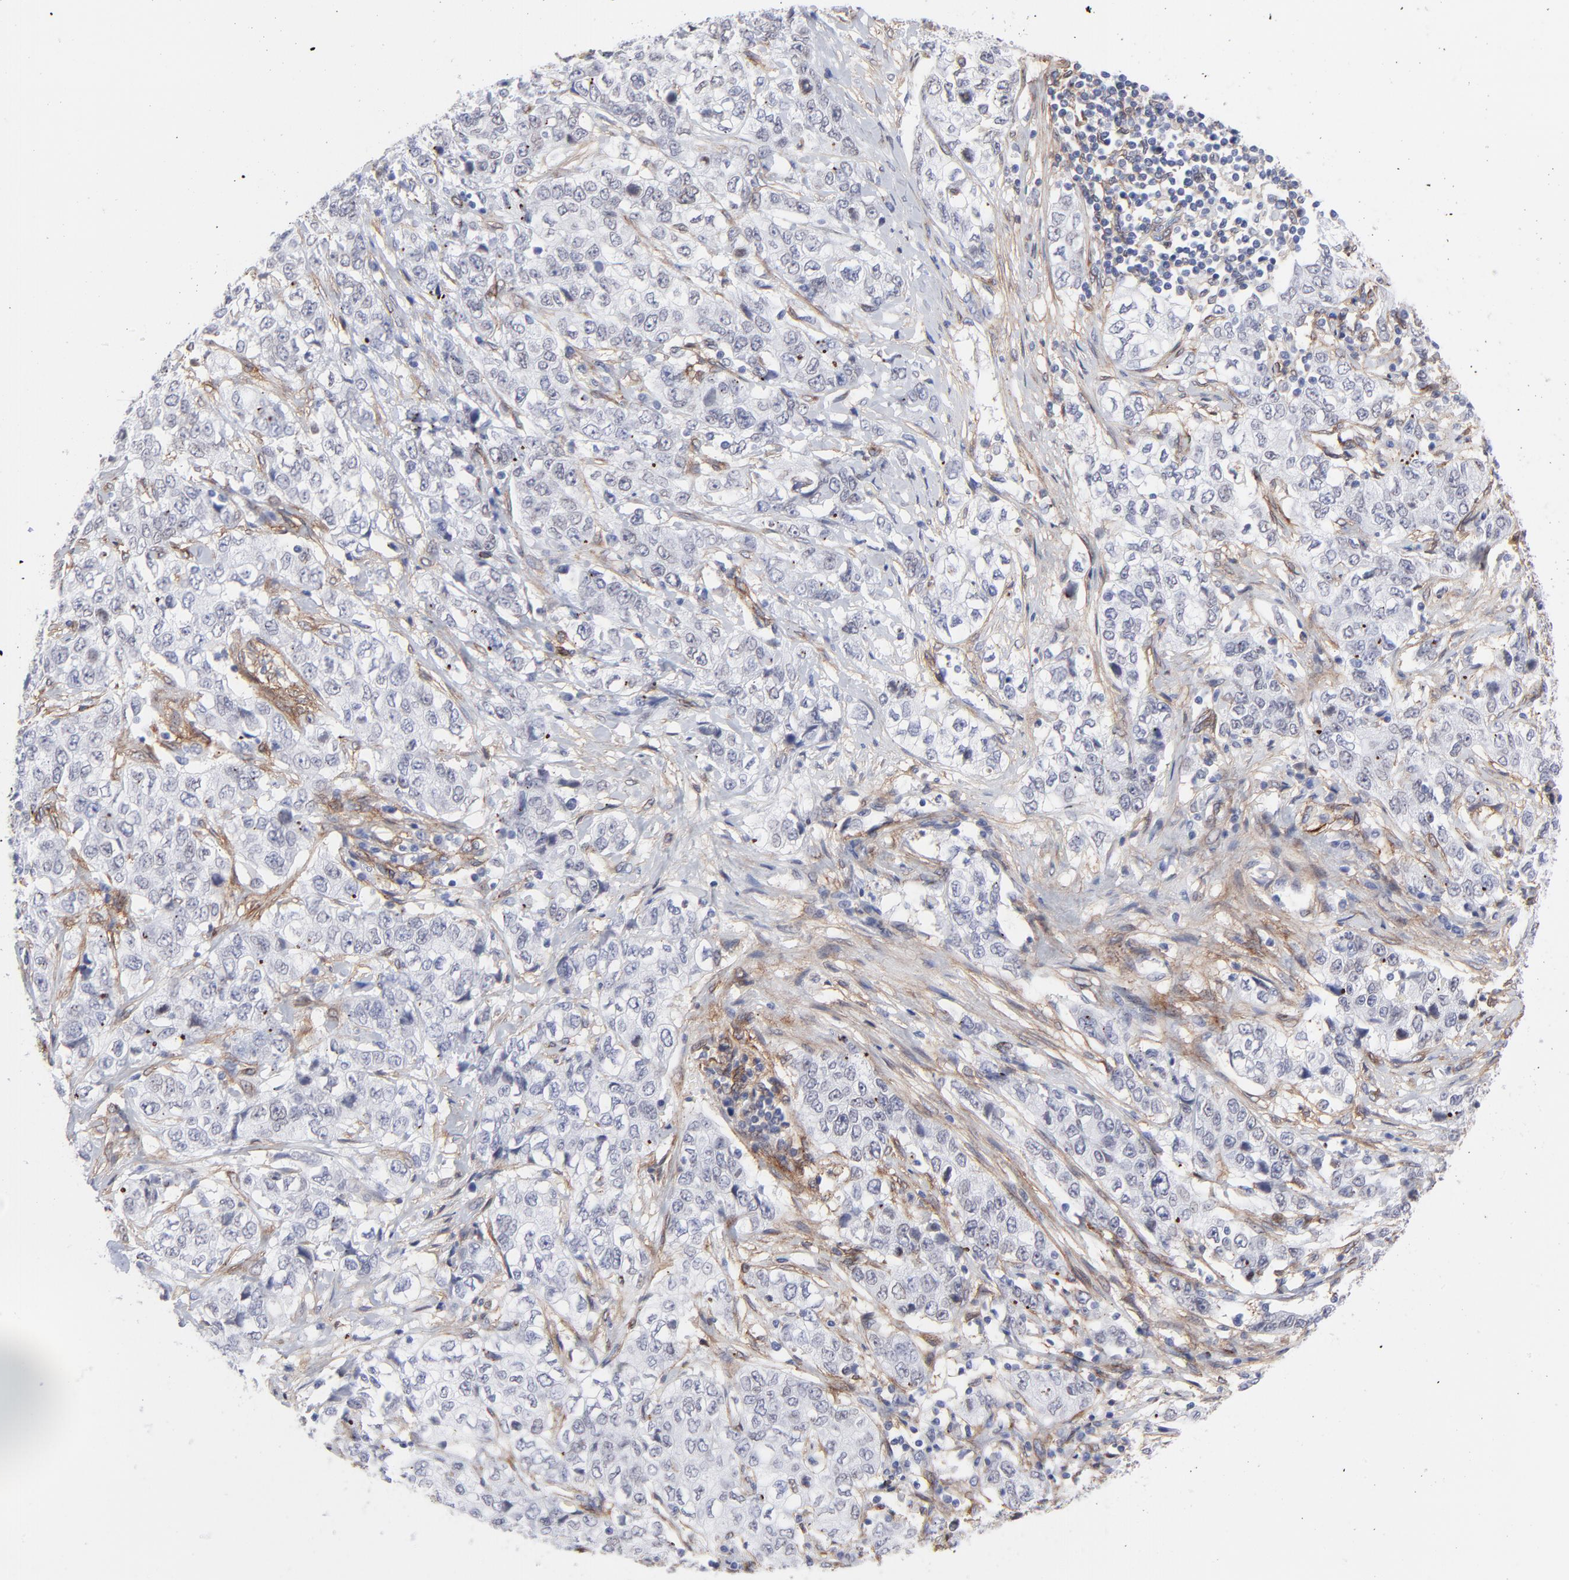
{"staining": {"intensity": "negative", "quantity": "none", "location": "none"}, "tissue": "stomach cancer", "cell_type": "Tumor cells", "image_type": "cancer", "snomed": [{"axis": "morphology", "description": "Adenocarcinoma, NOS"}, {"axis": "topography", "description": "Stomach"}], "caption": "DAB (3,3'-diaminobenzidine) immunohistochemical staining of stomach cancer (adenocarcinoma) reveals no significant staining in tumor cells.", "gene": "PDGFRB", "patient": {"sex": "male", "age": 48}}